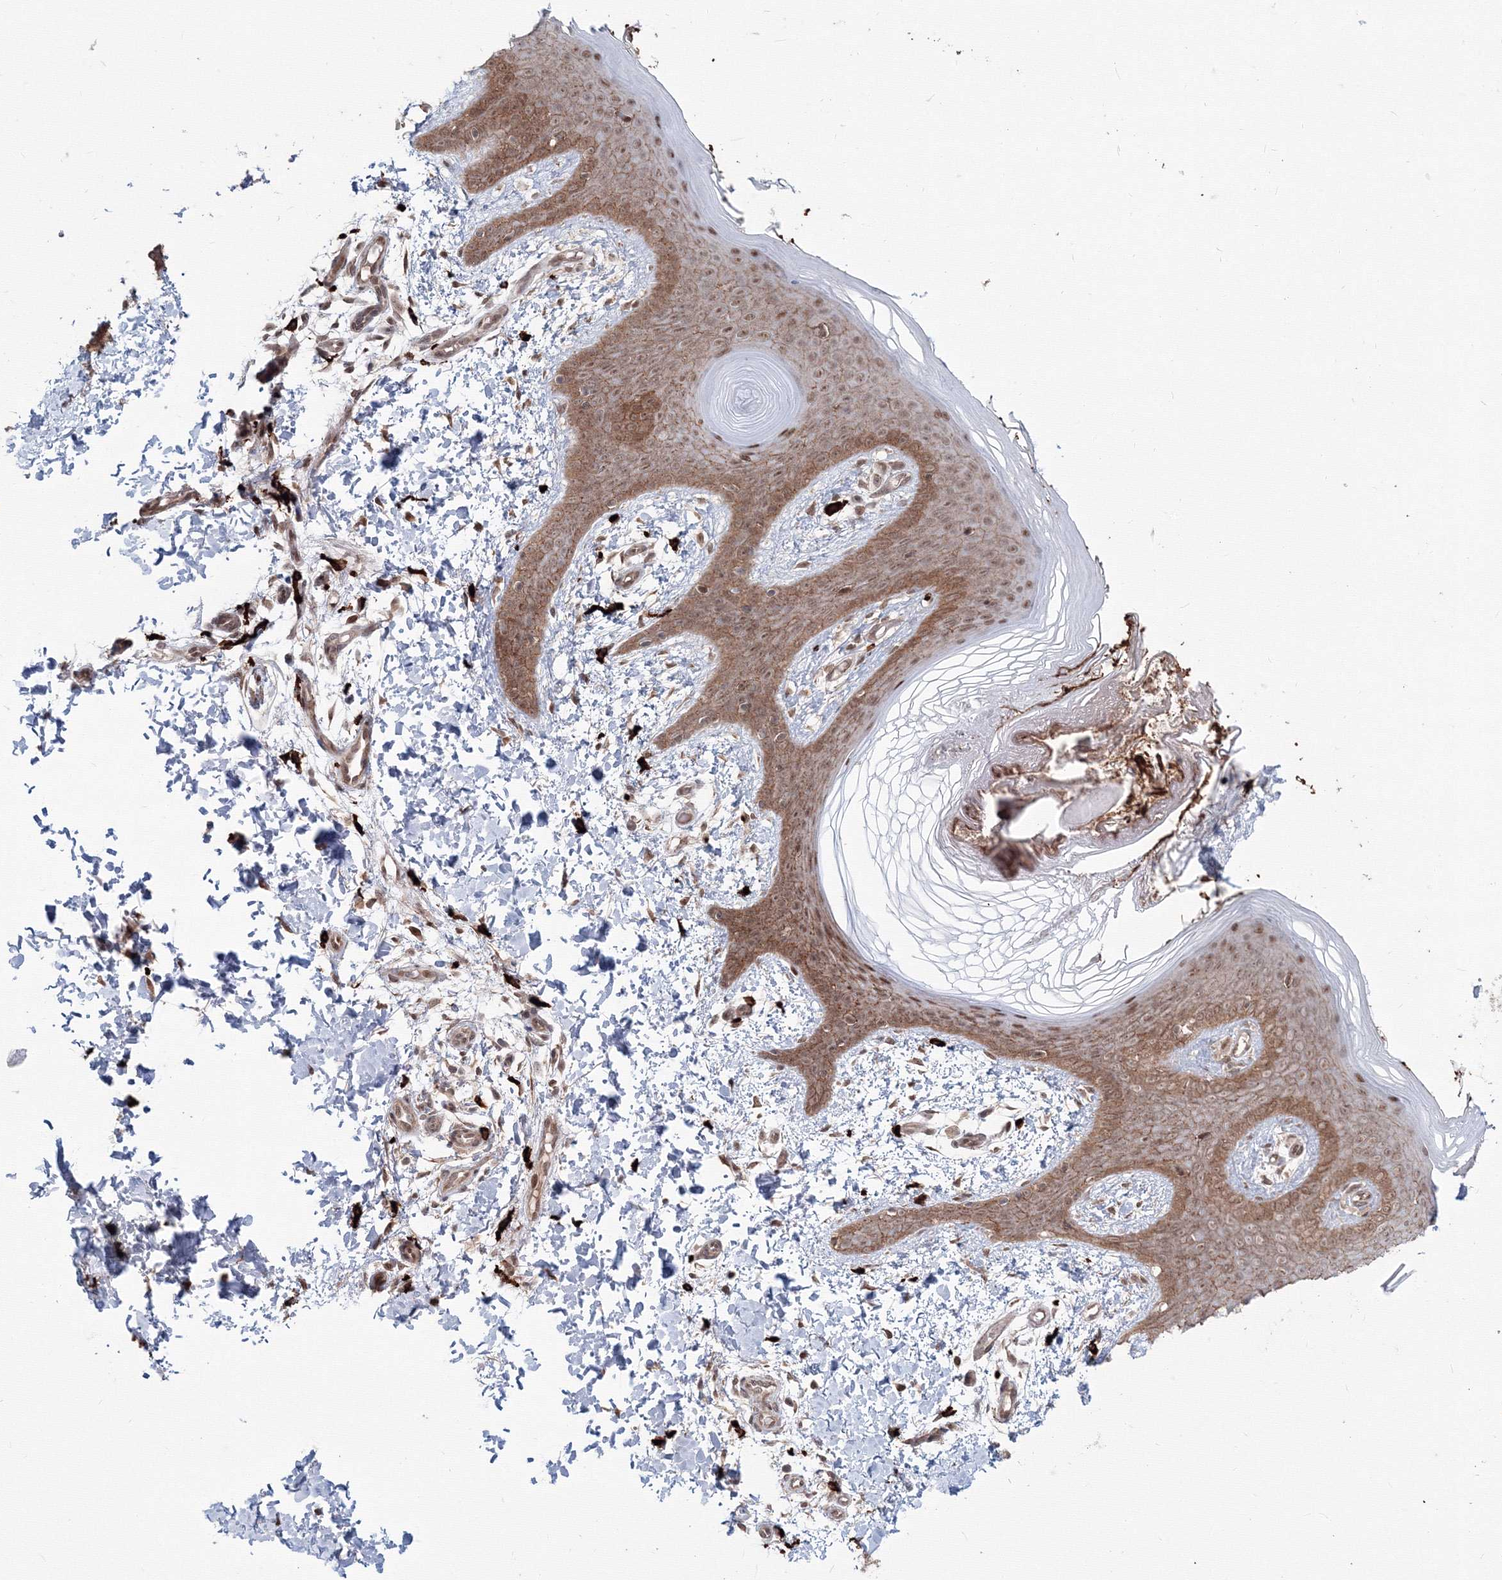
{"staining": {"intensity": "moderate", "quantity": ">75%", "location": "cytoplasmic/membranous"}, "tissue": "skin", "cell_type": "Fibroblasts", "image_type": "normal", "snomed": [{"axis": "morphology", "description": "Normal tissue, NOS"}, {"axis": "topography", "description": "Skin"}], "caption": "The histopathology image exhibits immunohistochemical staining of normal skin. There is moderate cytoplasmic/membranous positivity is appreciated in about >75% of fibroblasts.", "gene": "SH3PXD2A", "patient": {"sex": "male", "age": 36}}